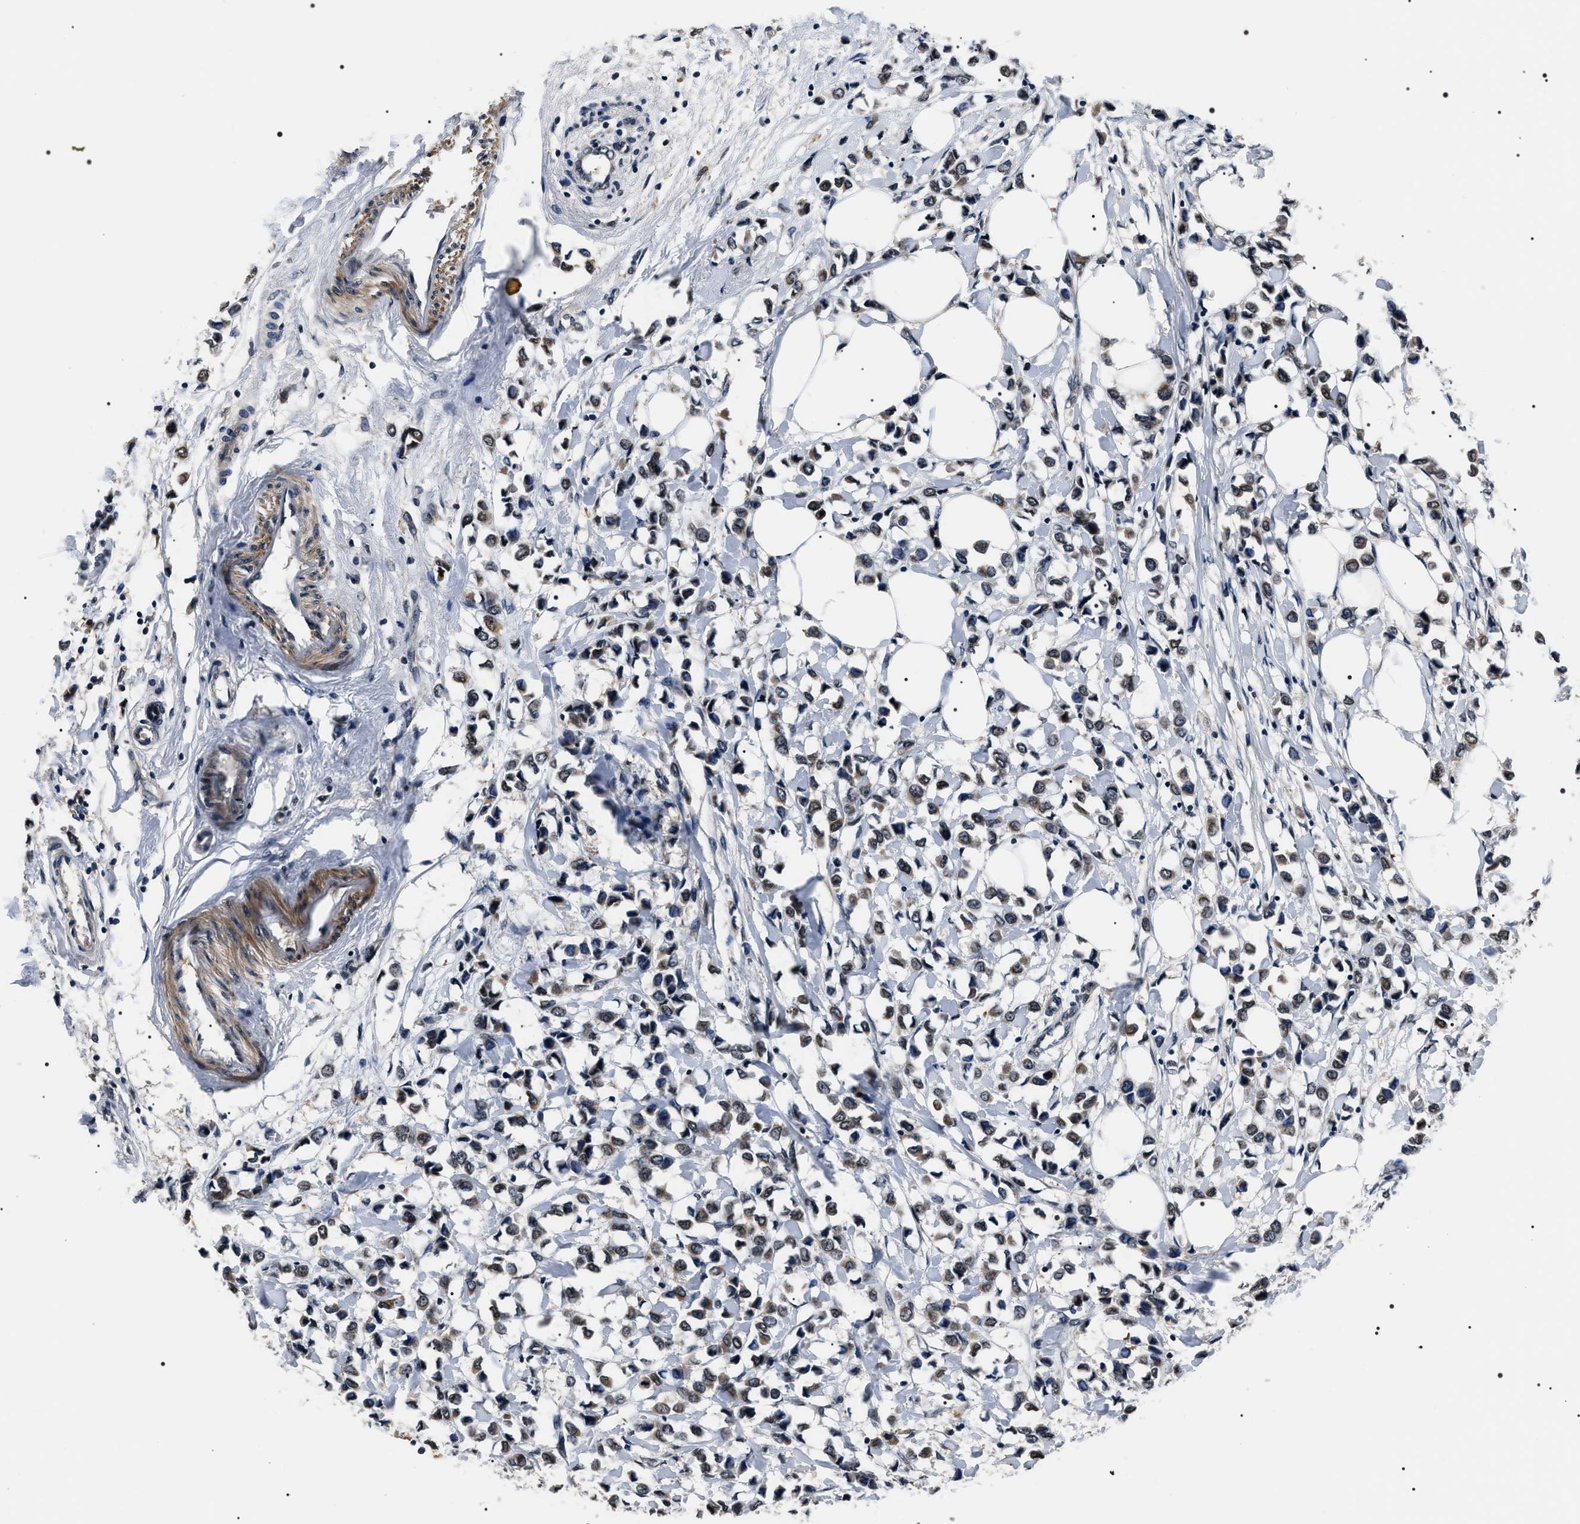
{"staining": {"intensity": "weak", "quantity": "25%-75%", "location": "cytoplasmic/membranous,nuclear"}, "tissue": "breast cancer", "cell_type": "Tumor cells", "image_type": "cancer", "snomed": [{"axis": "morphology", "description": "Lobular carcinoma"}, {"axis": "topography", "description": "Breast"}], "caption": "Breast cancer stained for a protein (brown) exhibits weak cytoplasmic/membranous and nuclear positive staining in approximately 25%-75% of tumor cells.", "gene": "SIPA1", "patient": {"sex": "female", "age": 51}}